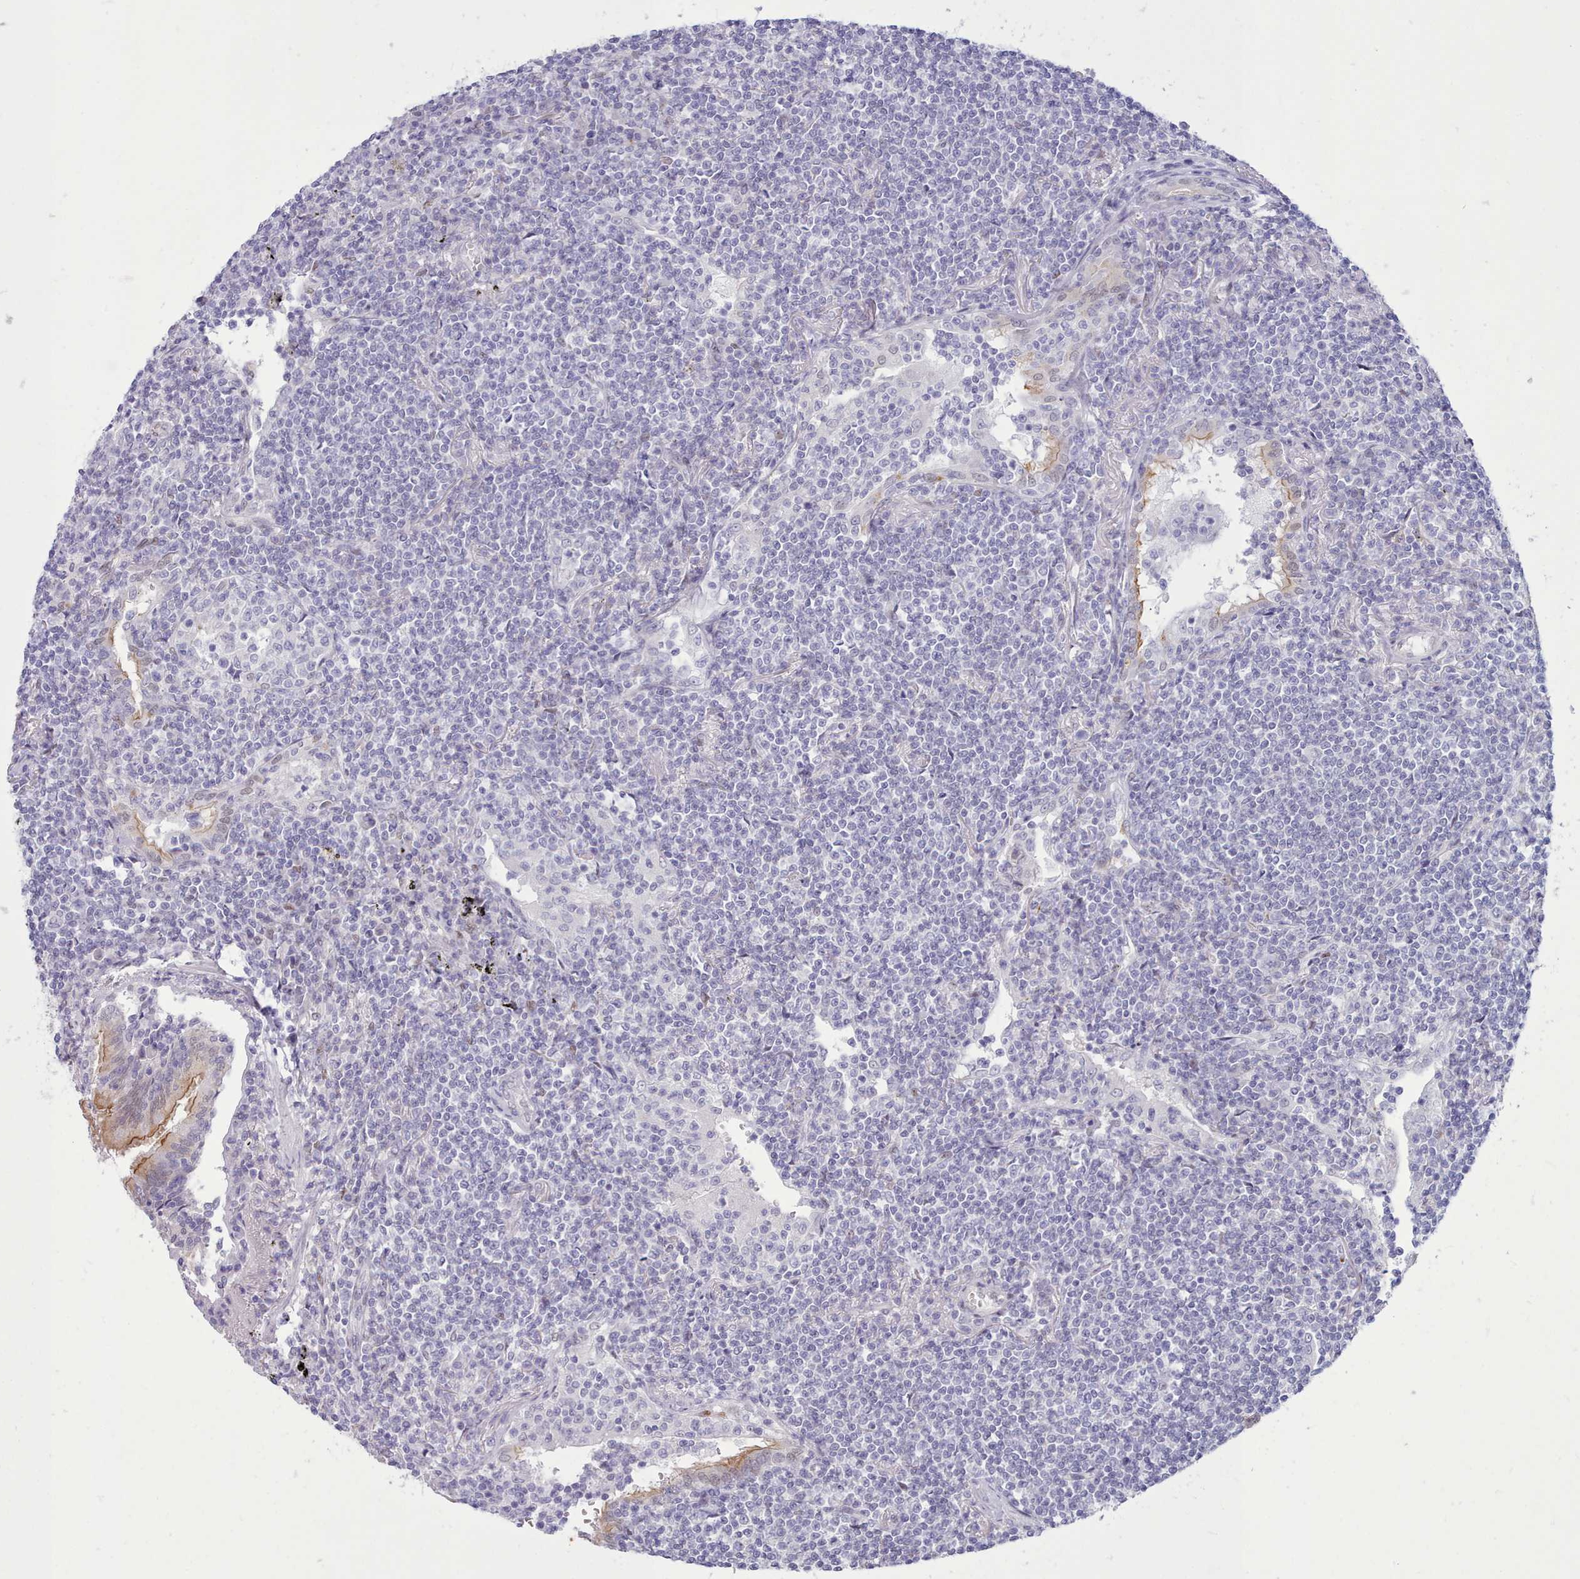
{"staining": {"intensity": "negative", "quantity": "none", "location": "none"}, "tissue": "lymphoma", "cell_type": "Tumor cells", "image_type": "cancer", "snomed": [{"axis": "morphology", "description": "Malignant lymphoma, non-Hodgkin's type, Low grade"}, {"axis": "topography", "description": "Lung"}], "caption": "Human lymphoma stained for a protein using IHC demonstrates no positivity in tumor cells.", "gene": "TMEM253", "patient": {"sex": "female", "age": 71}}